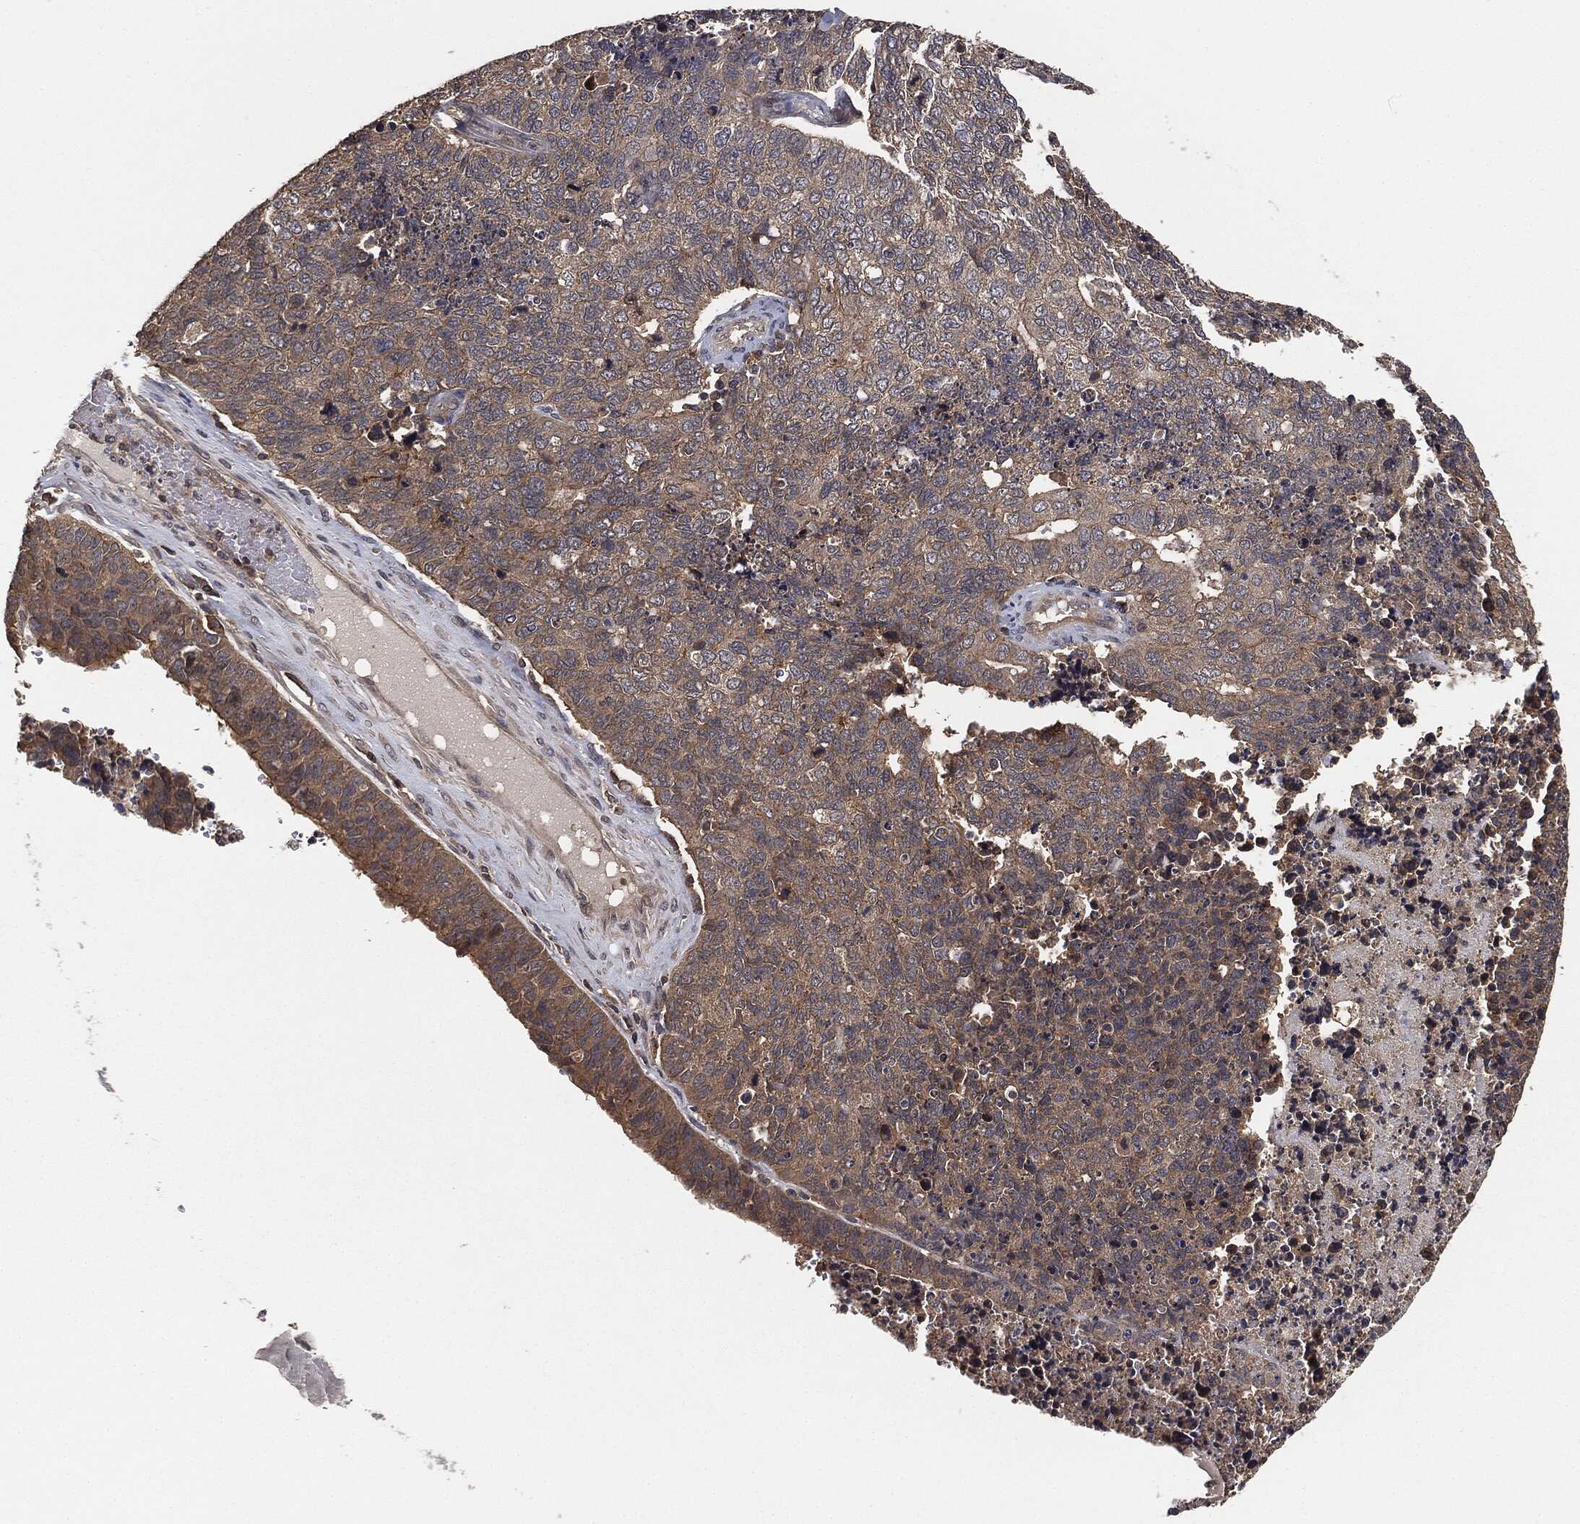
{"staining": {"intensity": "moderate", "quantity": "25%-75%", "location": "cytoplasmic/membranous"}, "tissue": "cervical cancer", "cell_type": "Tumor cells", "image_type": "cancer", "snomed": [{"axis": "morphology", "description": "Squamous cell carcinoma, NOS"}, {"axis": "topography", "description": "Cervix"}], "caption": "High-power microscopy captured an immunohistochemistry (IHC) micrograph of squamous cell carcinoma (cervical), revealing moderate cytoplasmic/membranous positivity in about 25%-75% of tumor cells.", "gene": "ERBIN", "patient": {"sex": "female", "age": 63}}